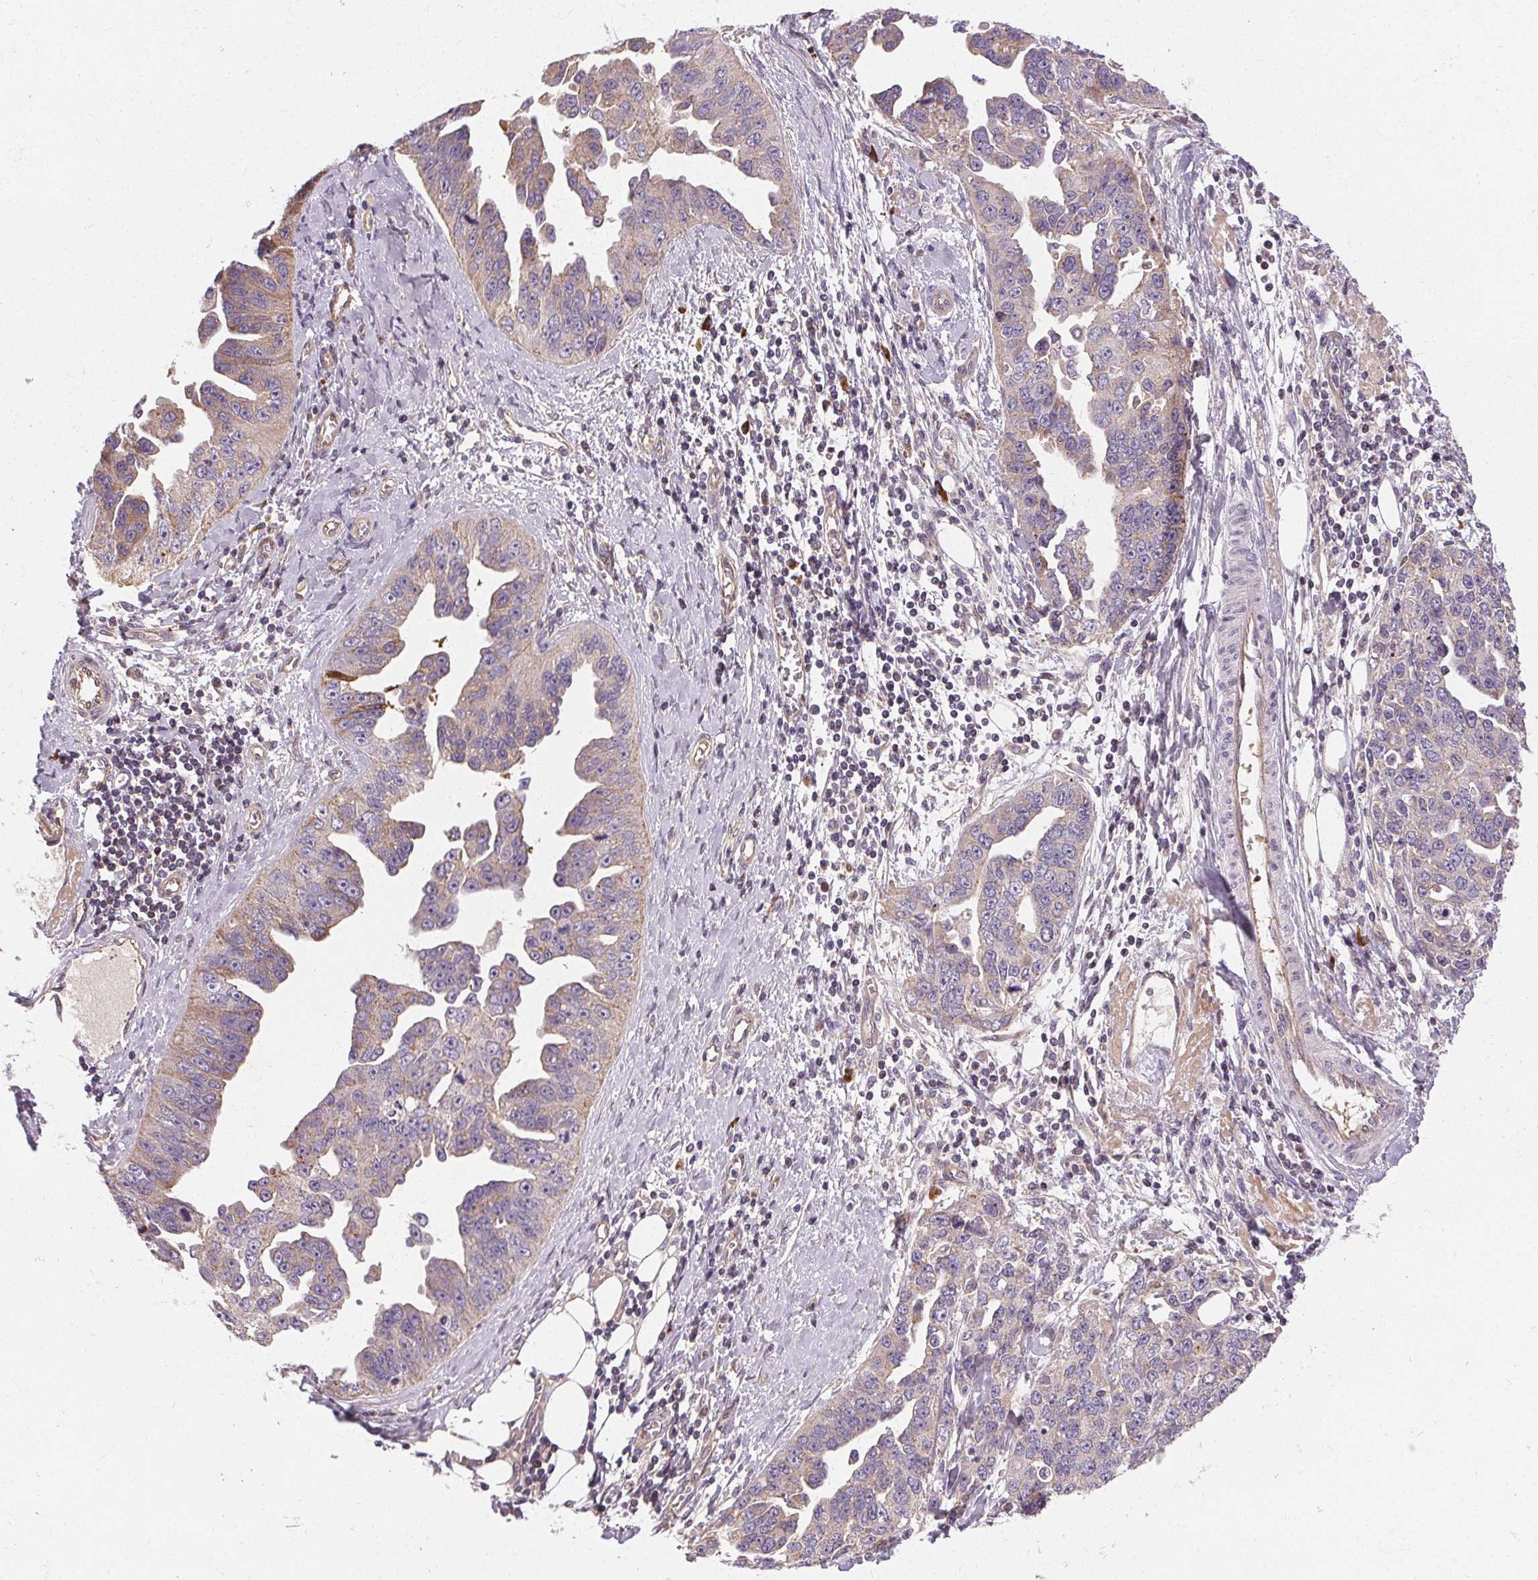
{"staining": {"intensity": "negative", "quantity": "none", "location": "none"}, "tissue": "ovarian cancer", "cell_type": "Tumor cells", "image_type": "cancer", "snomed": [{"axis": "morphology", "description": "Cystadenocarcinoma, serous, NOS"}, {"axis": "topography", "description": "Ovary"}], "caption": "Image shows no protein expression in tumor cells of ovarian cancer tissue.", "gene": "APLP1", "patient": {"sex": "female", "age": 75}}